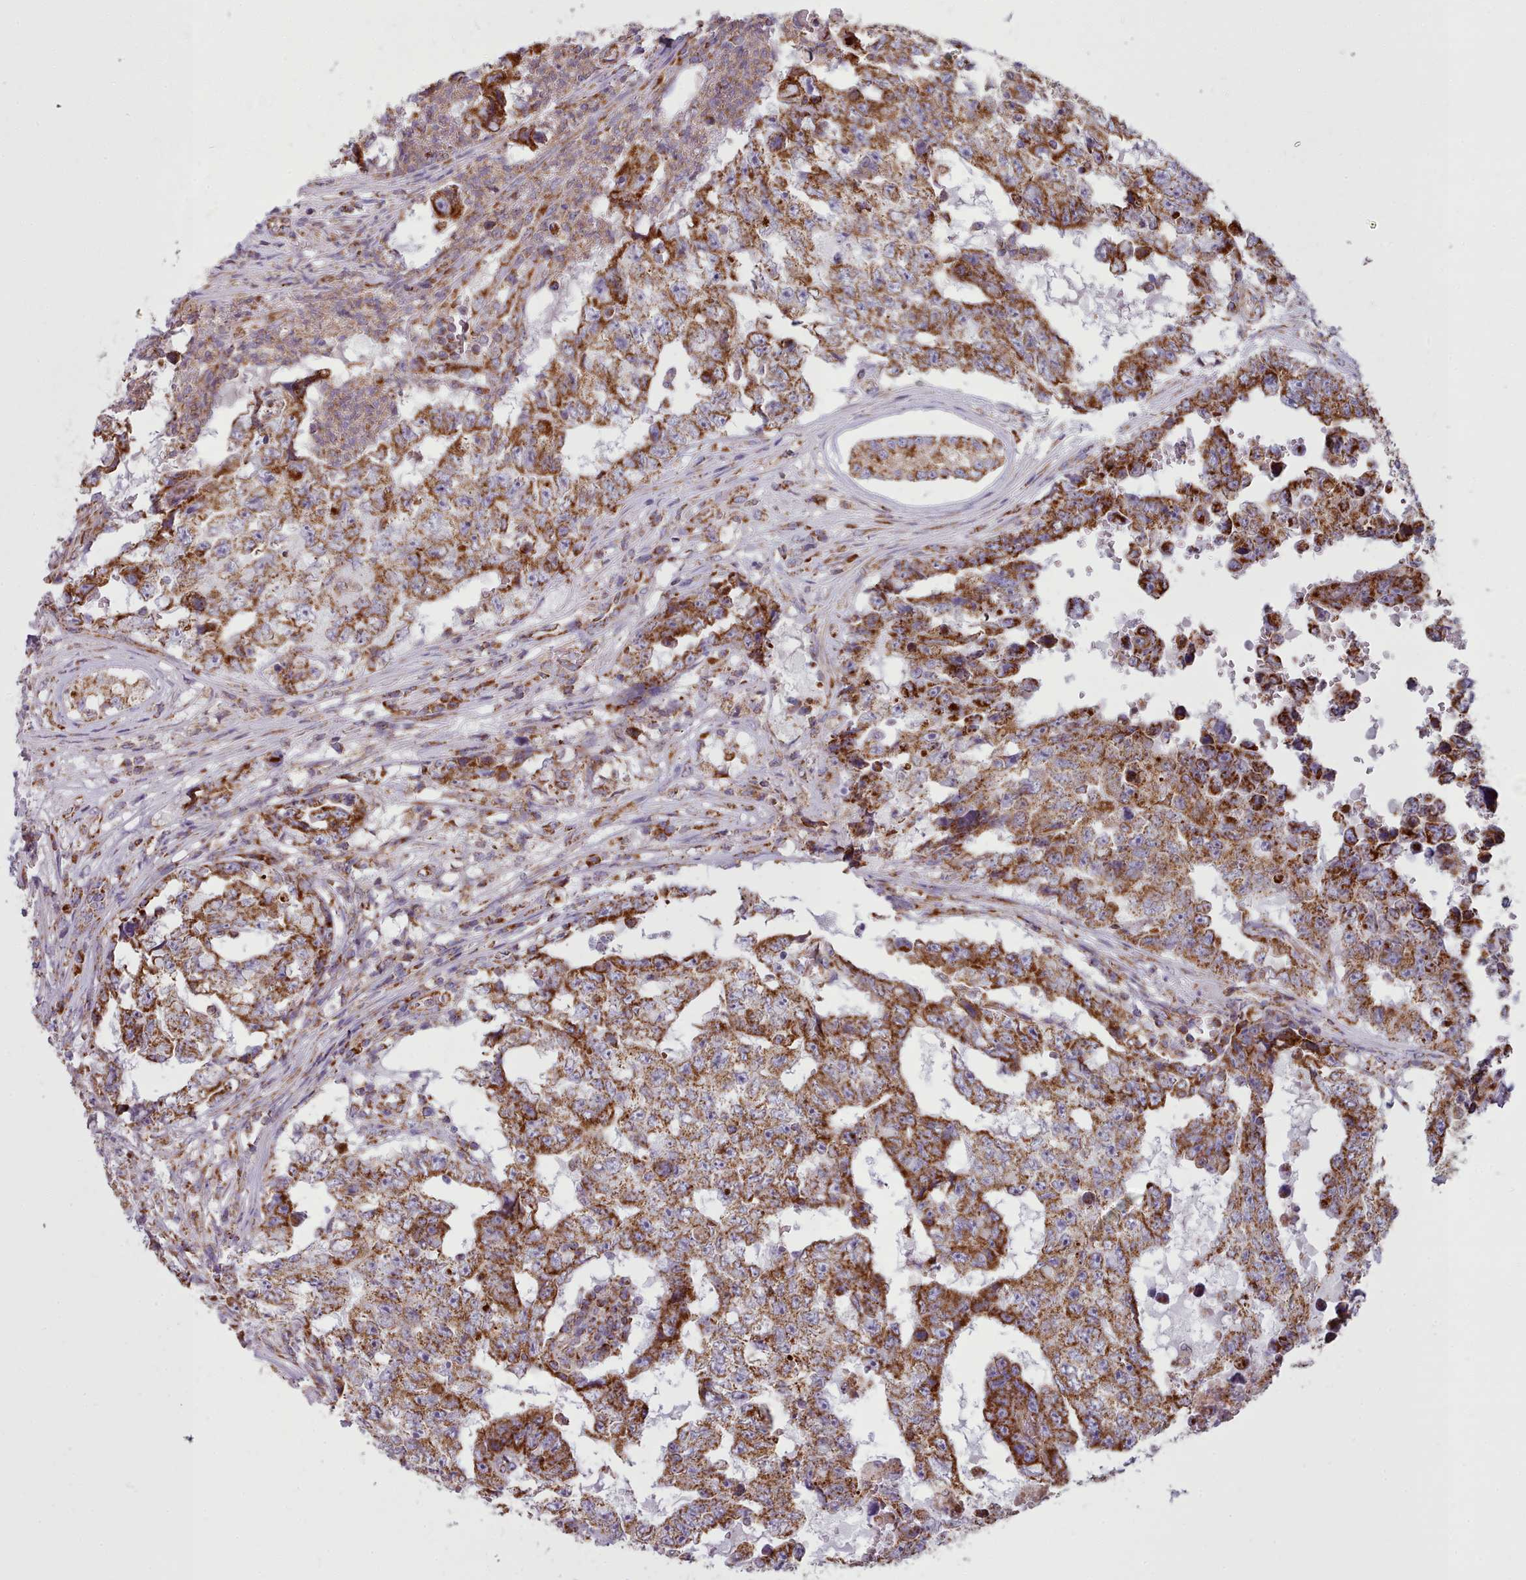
{"staining": {"intensity": "strong", "quantity": ">75%", "location": "cytoplasmic/membranous"}, "tissue": "testis cancer", "cell_type": "Tumor cells", "image_type": "cancer", "snomed": [{"axis": "morphology", "description": "Carcinoma, Embryonal, NOS"}, {"axis": "topography", "description": "Testis"}], "caption": "Human testis cancer (embryonal carcinoma) stained with a brown dye reveals strong cytoplasmic/membranous positive staining in approximately >75% of tumor cells.", "gene": "SRP54", "patient": {"sex": "male", "age": 25}}